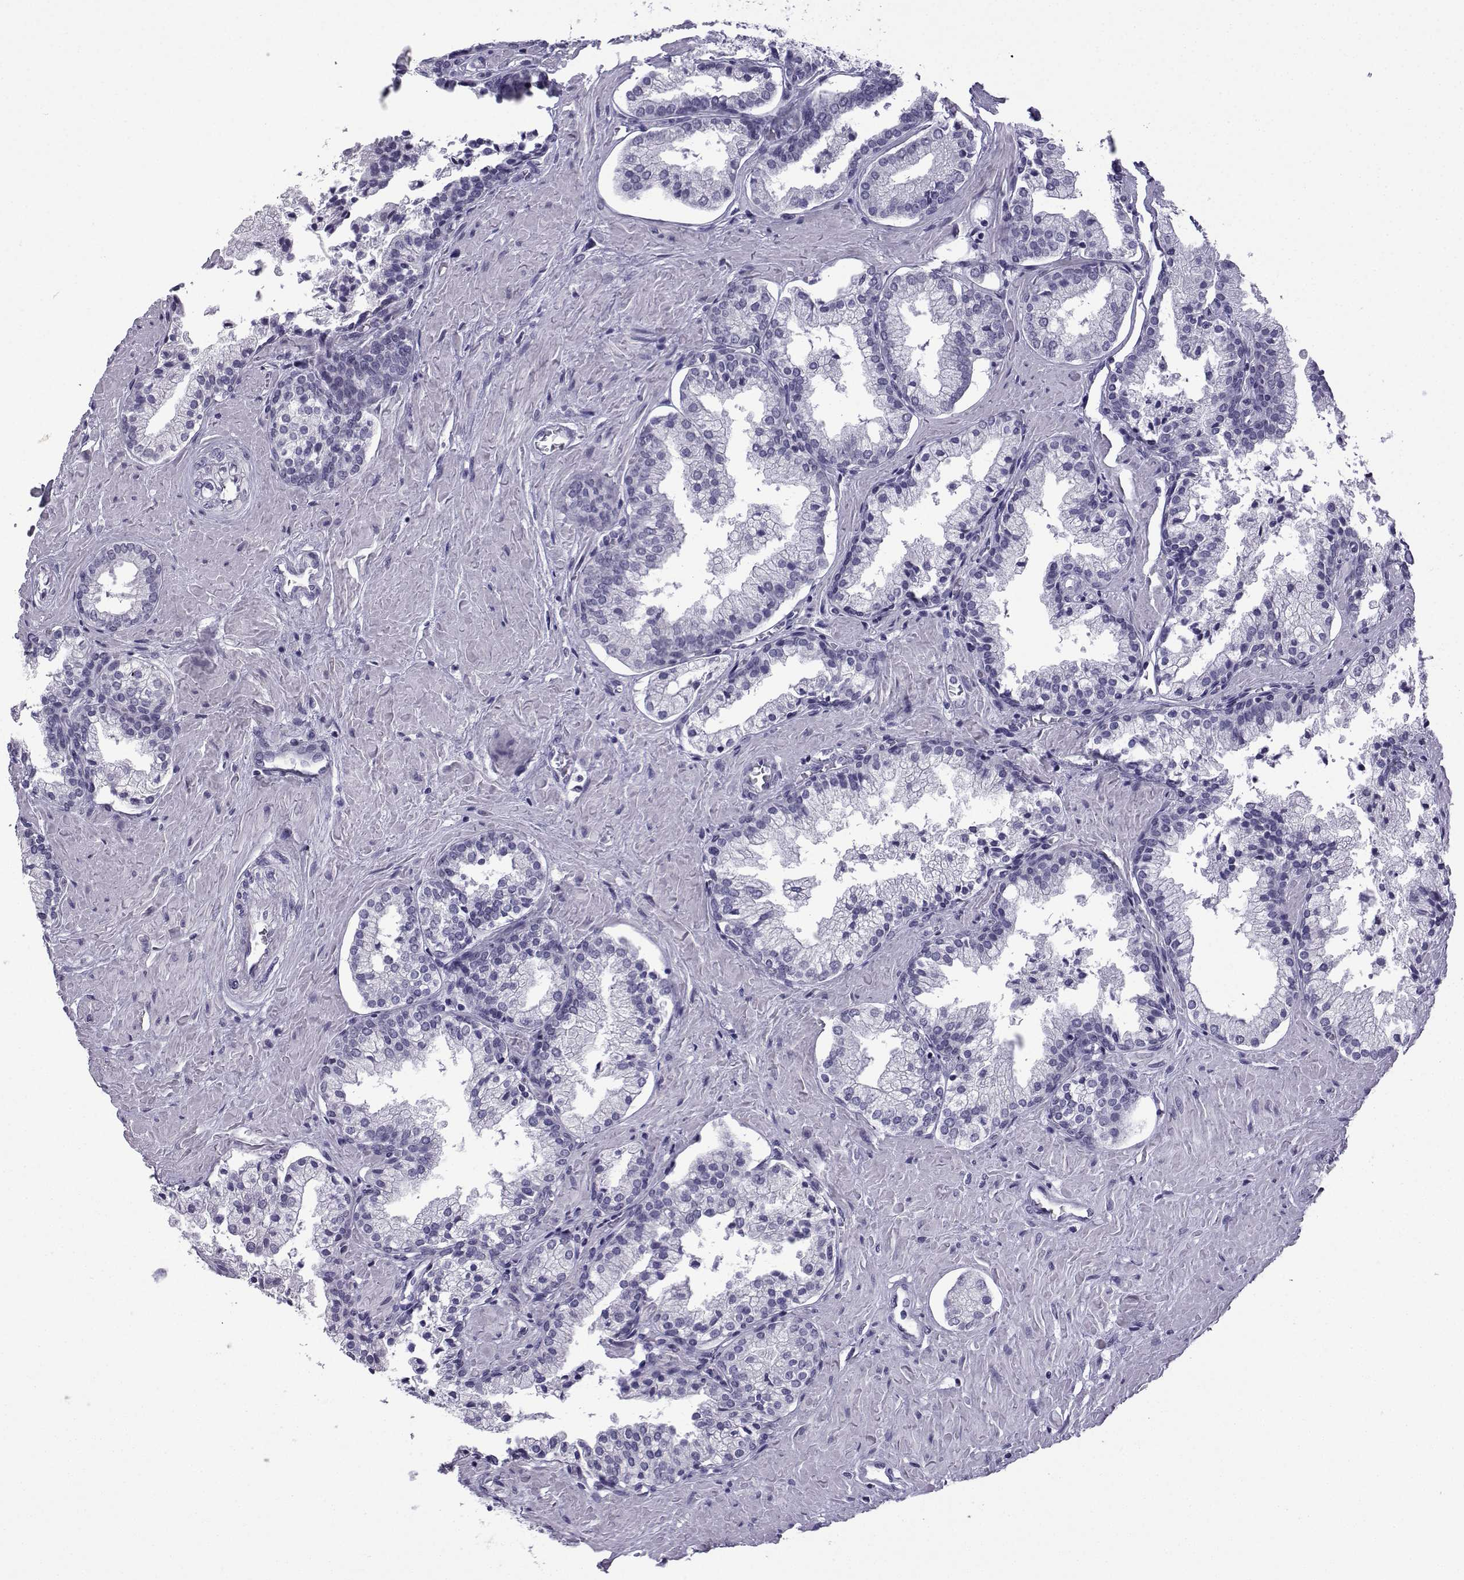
{"staining": {"intensity": "negative", "quantity": "none", "location": "none"}, "tissue": "prostate cancer", "cell_type": "Tumor cells", "image_type": "cancer", "snomed": [{"axis": "morphology", "description": "Adenocarcinoma, NOS"}, {"axis": "topography", "description": "Prostate and seminal vesicle, NOS"}, {"axis": "topography", "description": "Prostate"}], "caption": "Photomicrograph shows no protein expression in tumor cells of prostate adenocarcinoma tissue.", "gene": "MRGBP", "patient": {"sex": "male", "age": 44}}